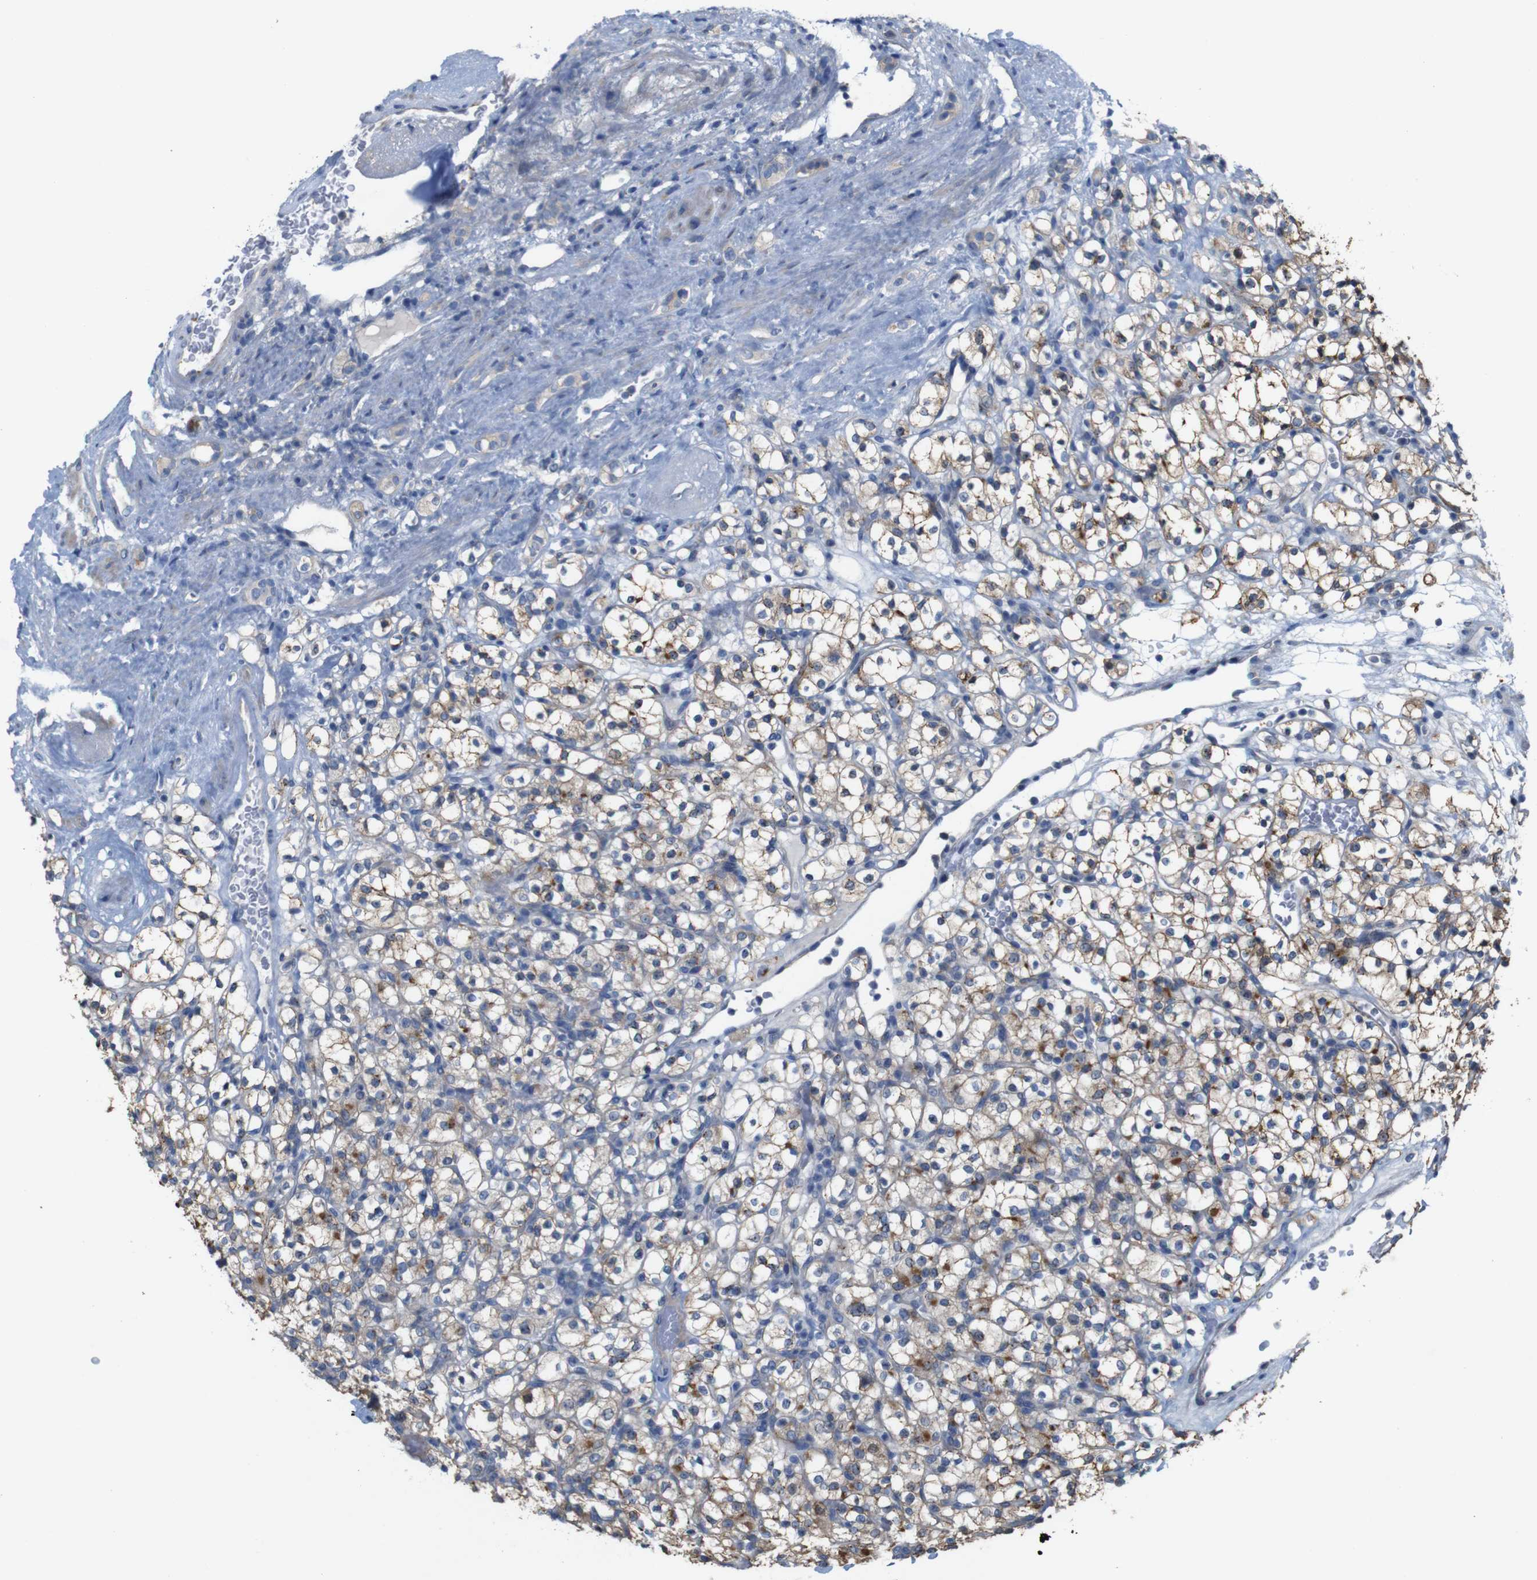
{"staining": {"intensity": "moderate", "quantity": ">75%", "location": "cytoplasmic/membranous"}, "tissue": "renal cancer", "cell_type": "Tumor cells", "image_type": "cancer", "snomed": [{"axis": "morphology", "description": "Normal tissue, NOS"}, {"axis": "morphology", "description": "Adenocarcinoma, NOS"}, {"axis": "topography", "description": "Kidney"}], "caption": "A medium amount of moderate cytoplasmic/membranous expression is present in approximately >75% of tumor cells in renal adenocarcinoma tissue.", "gene": "MYEOV", "patient": {"sex": "female", "age": 72}}